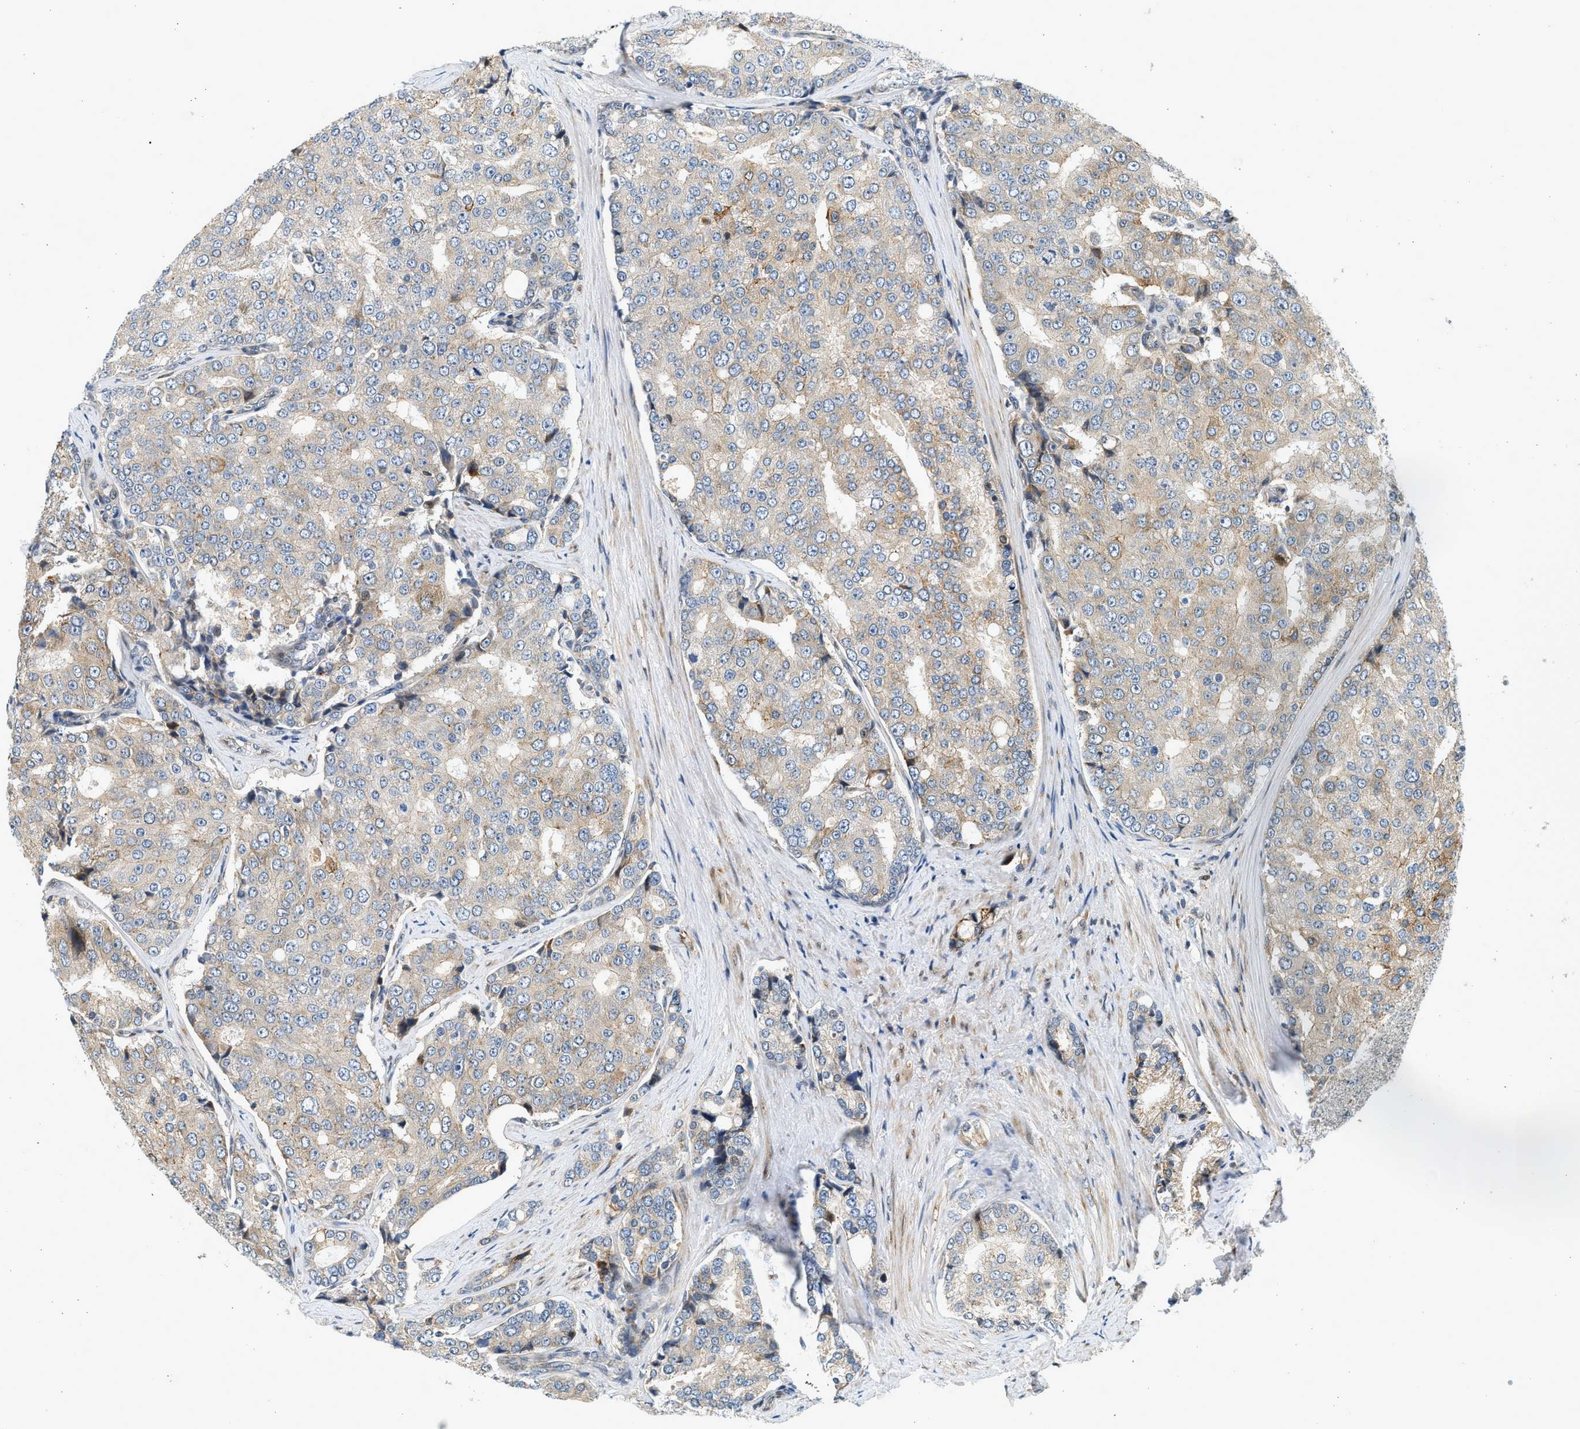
{"staining": {"intensity": "moderate", "quantity": "<25%", "location": "cytoplasmic/membranous"}, "tissue": "prostate cancer", "cell_type": "Tumor cells", "image_type": "cancer", "snomed": [{"axis": "morphology", "description": "Adenocarcinoma, High grade"}, {"axis": "topography", "description": "Prostate"}], "caption": "Prostate adenocarcinoma (high-grade) stained with immunohistochemistry displays moderate cytoplasmic/membranous staining in approximately <25% of tumor cells.", "gene": "NRSN2", "patient": {"sex": "male", "age": 50}}